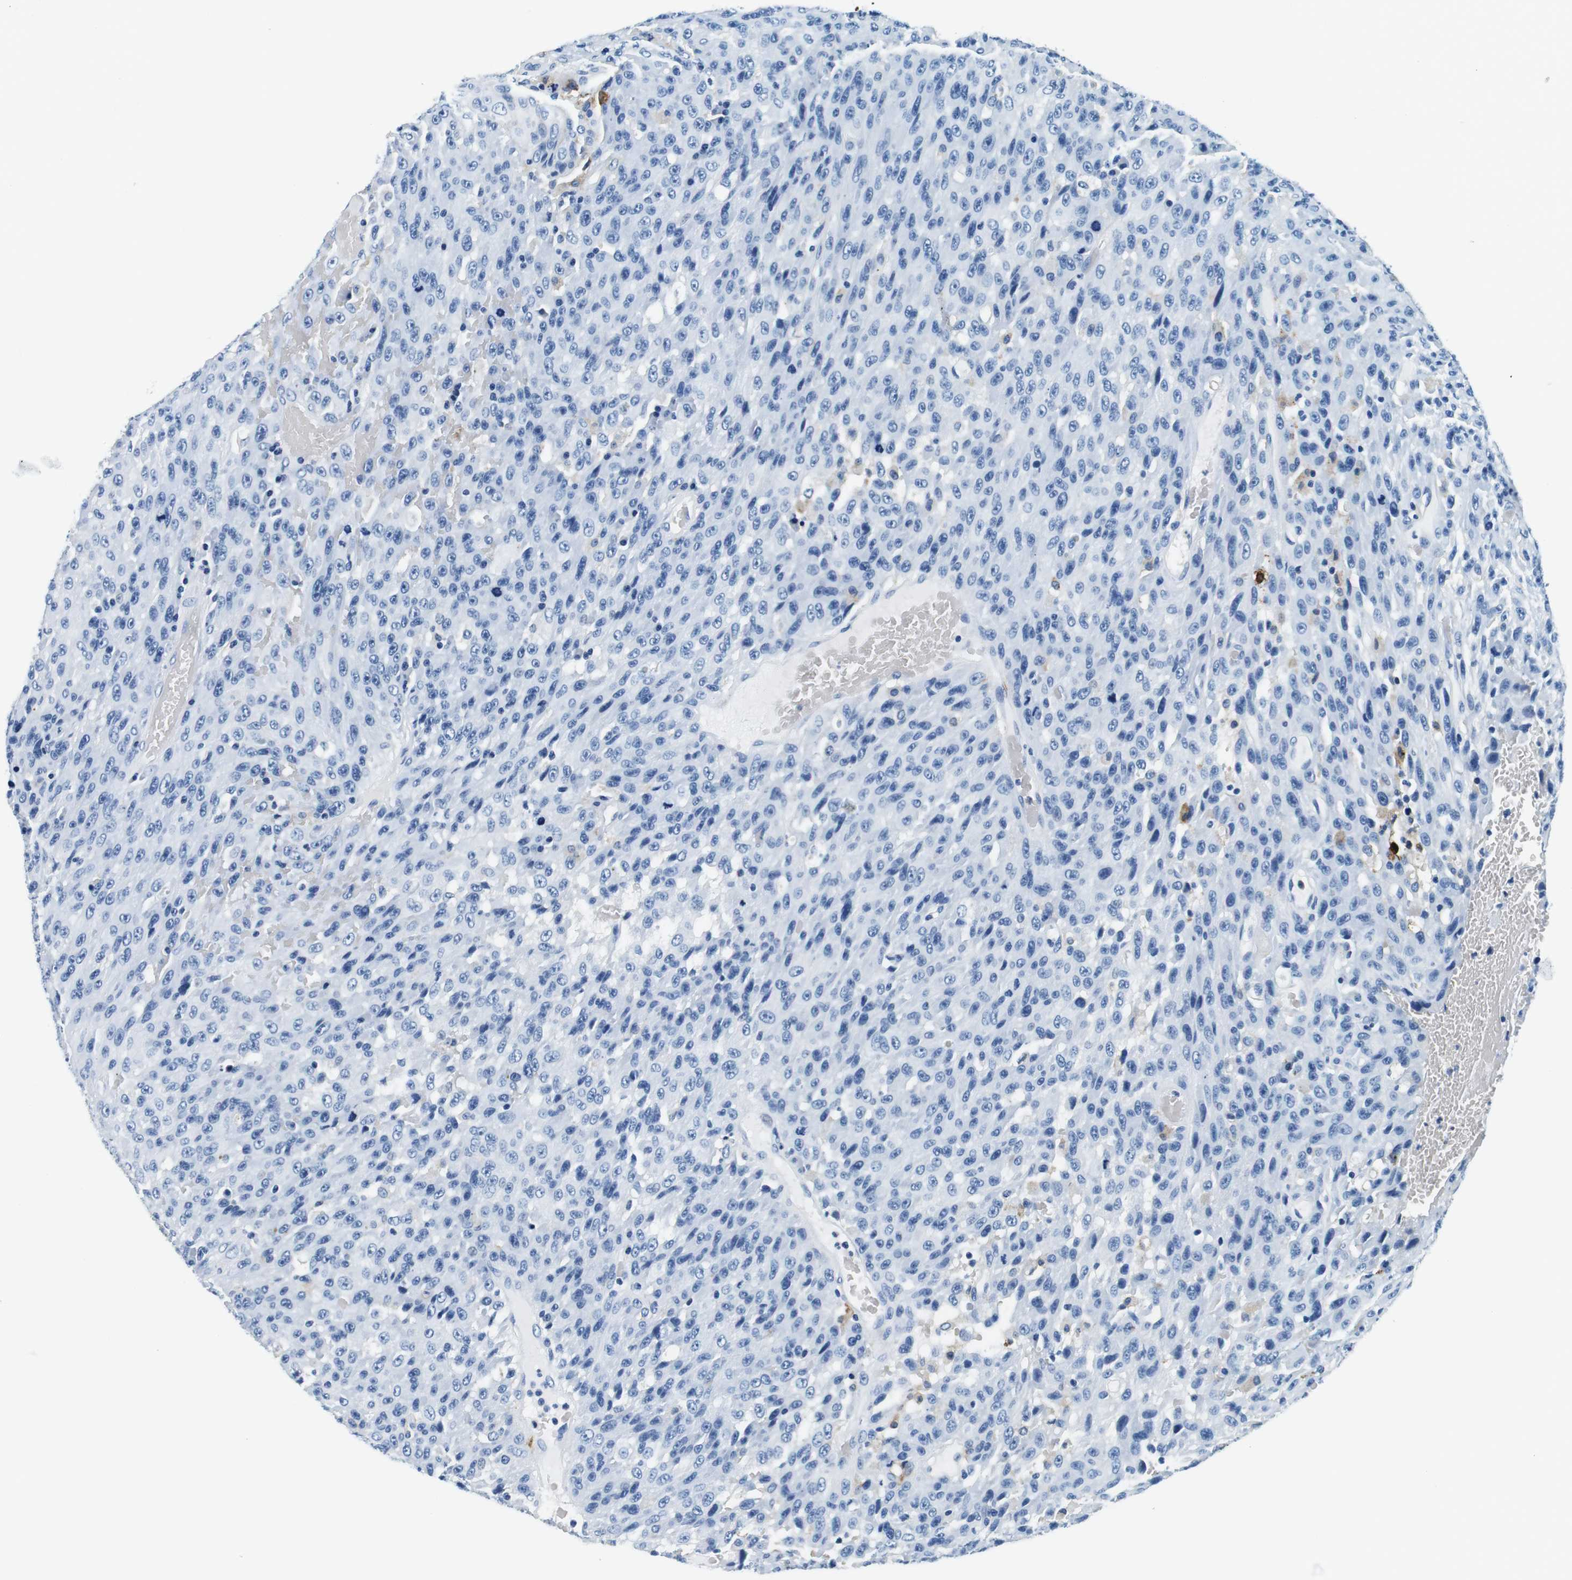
{"staining": {"intensity": "negative", "quantity": "none", "location": "none"}, "tissue": "urothelial cancer", "cell_type": "Tumor cells", "image_type": "cancer", "snomed": [{"axis": "morphology", "description": "Urothelial carcinoma, High grade"}, {"axis": "topography", "description": "Urinary bladder"}], "caption": "An image of human urothelial cancer is negative for staining in tumor cells.", "gene": "HLA-DRB1", "patient": {"sex": "male", "age": 66}}